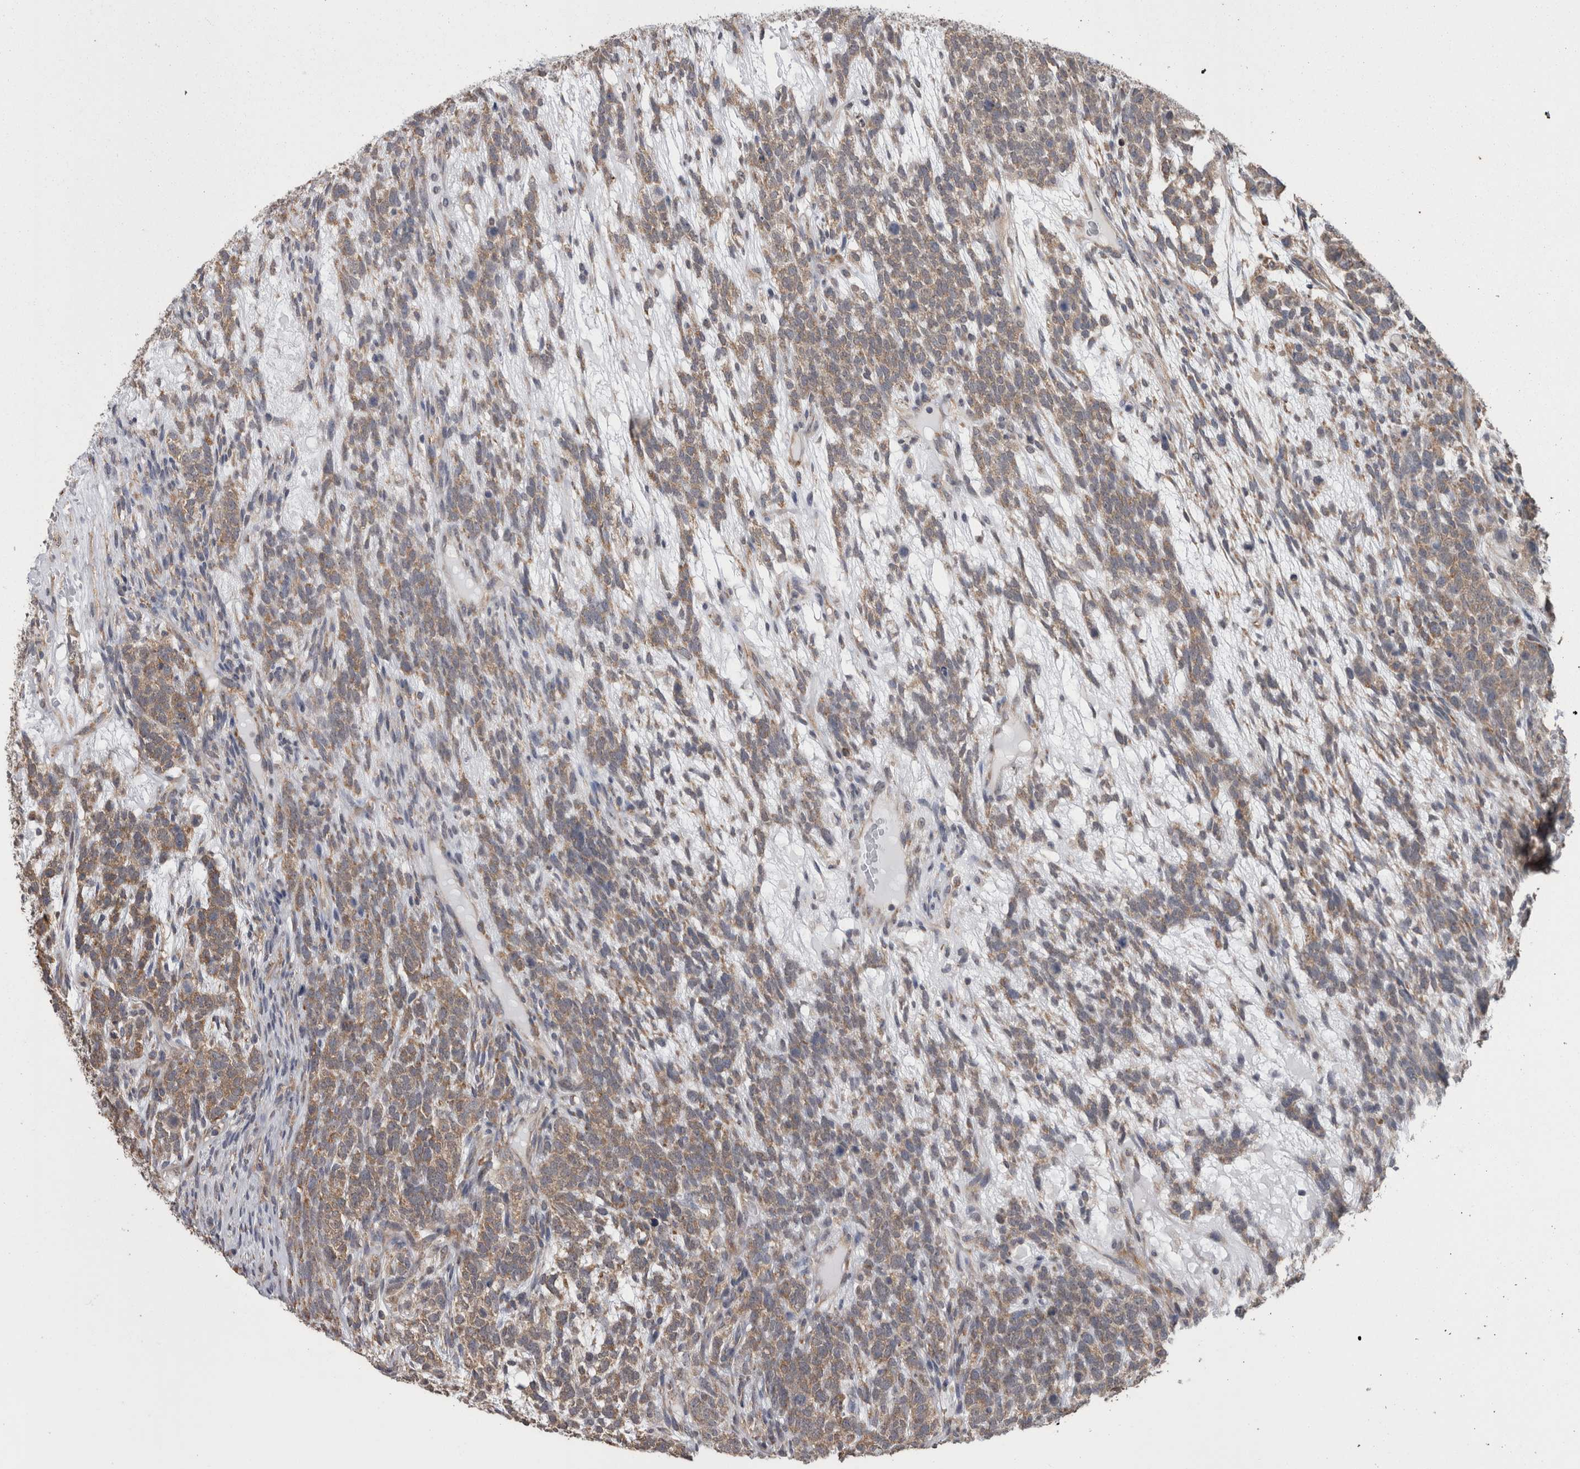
{"staining": {"intensity": "moderate", "quantity": ">75%", "location": "cytoplasmic/membranous"}, "tissue": "testis cancer", "cell_type": "Tumor cells", "image_type": "cancer", "snomed": [{"axis": "morphology", "description": "Seminoma, NOS"}, {"axis": "morphology", "description": "Carcinoma, Embryonal, NOS"}, {"axis": "topography", "description": "Testis"}], "caption": "Human testis embryonal carcinoma stained for a protein (brown) exhibits moderate cytoplasmic/membranous positive positivity in about >75% of tumor cells.", "gene": "DDX6", "patient": {"sex": "male", "age": 28}}